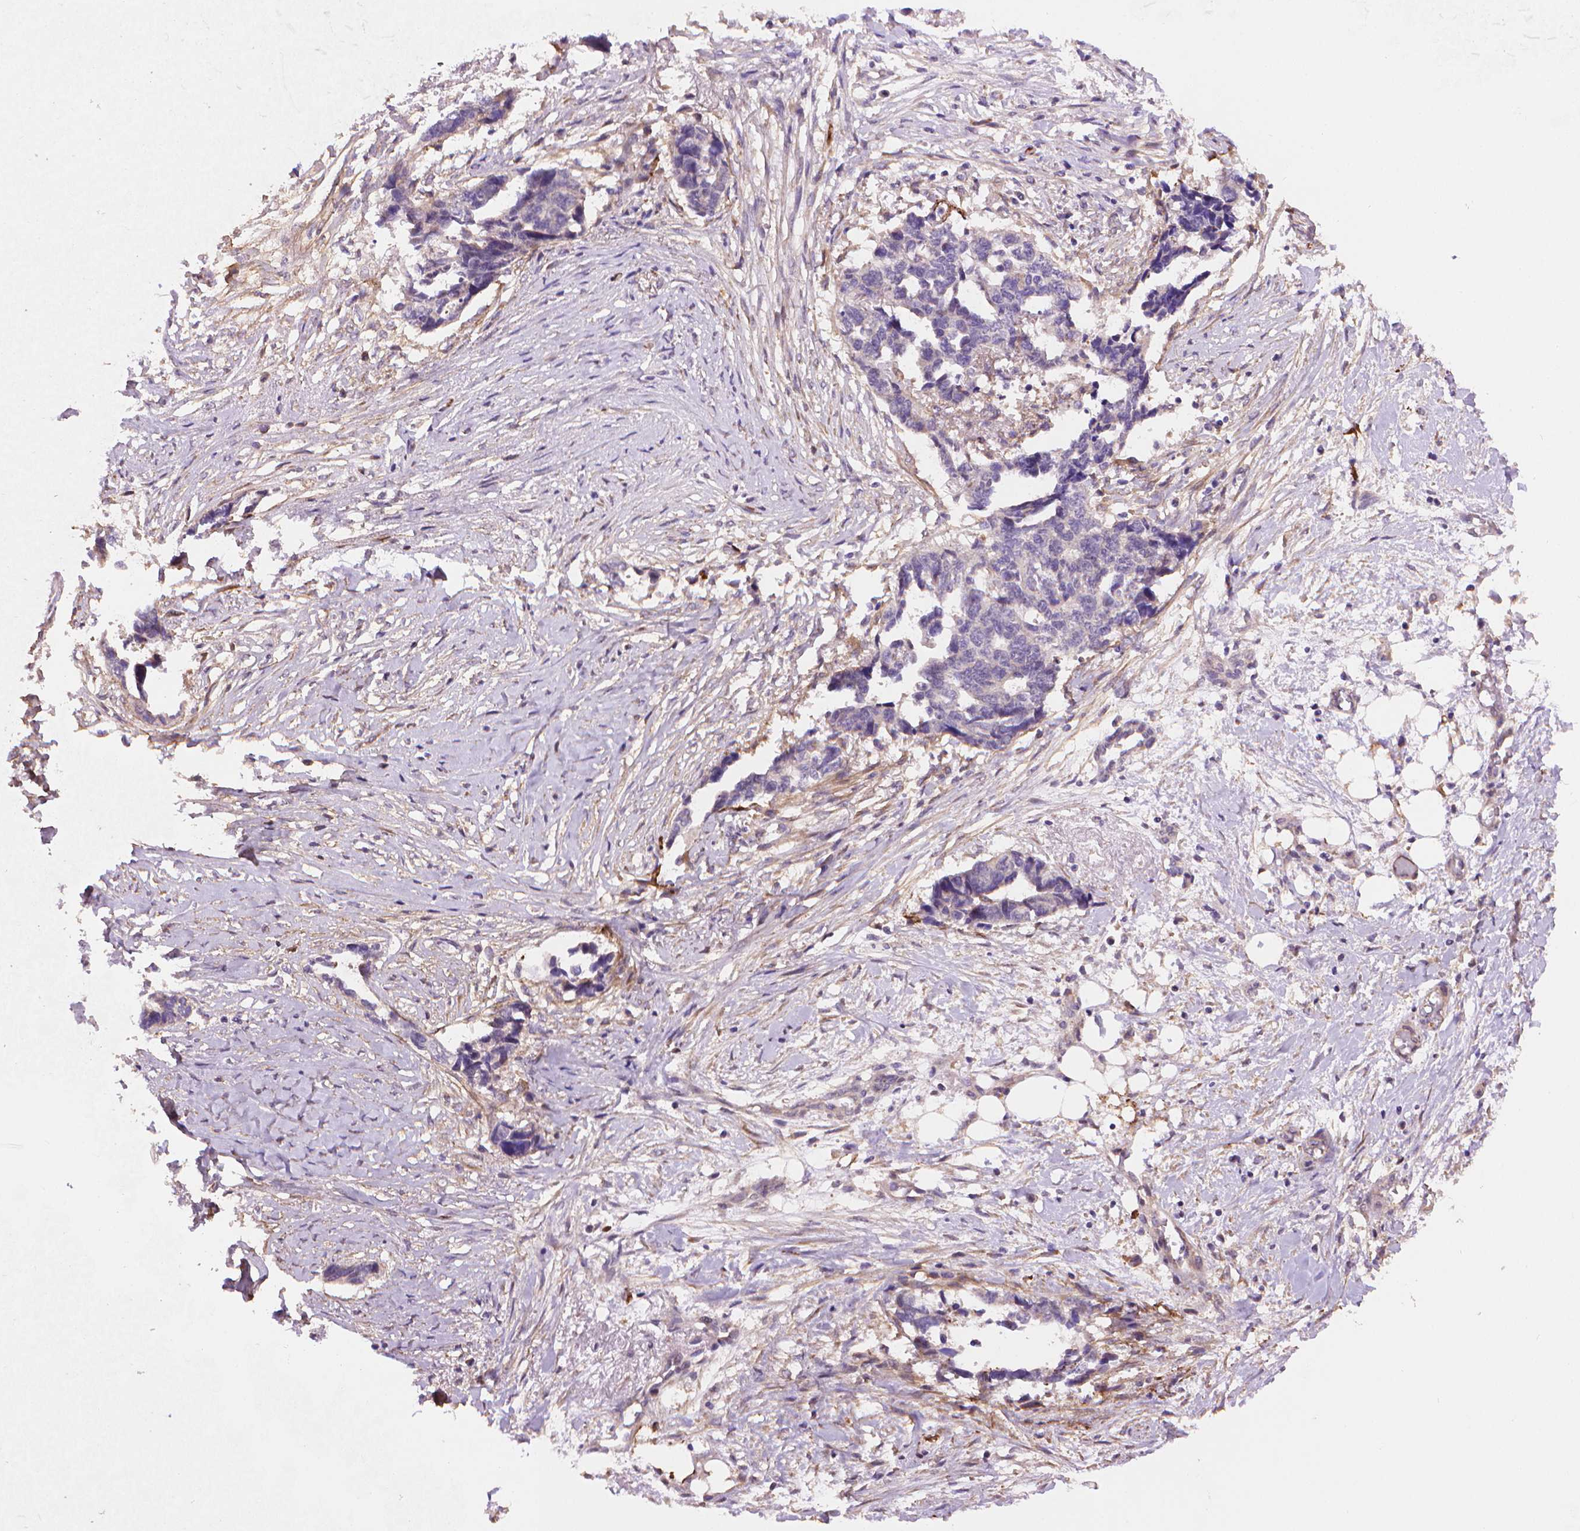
{"staining": {"intensity": "negative", "quantity": "none", "location": "none"}, "tissue": "ovarian cancer", "cell_type": "Tumor cells", "image_type": "cancer", "snomed": [{"axis": "morphology", "description": "Cystadenocarcinoma, serous, NOS"}, {"axis": "topography", "description": "Ovary"}], "caption": "This is an immunohistochemistry photomicrograph of ovarian cancer. There is no expression in tumor cells.", "gene": "AMMECR1", "patient": {"sex": "female", "age": 69}}